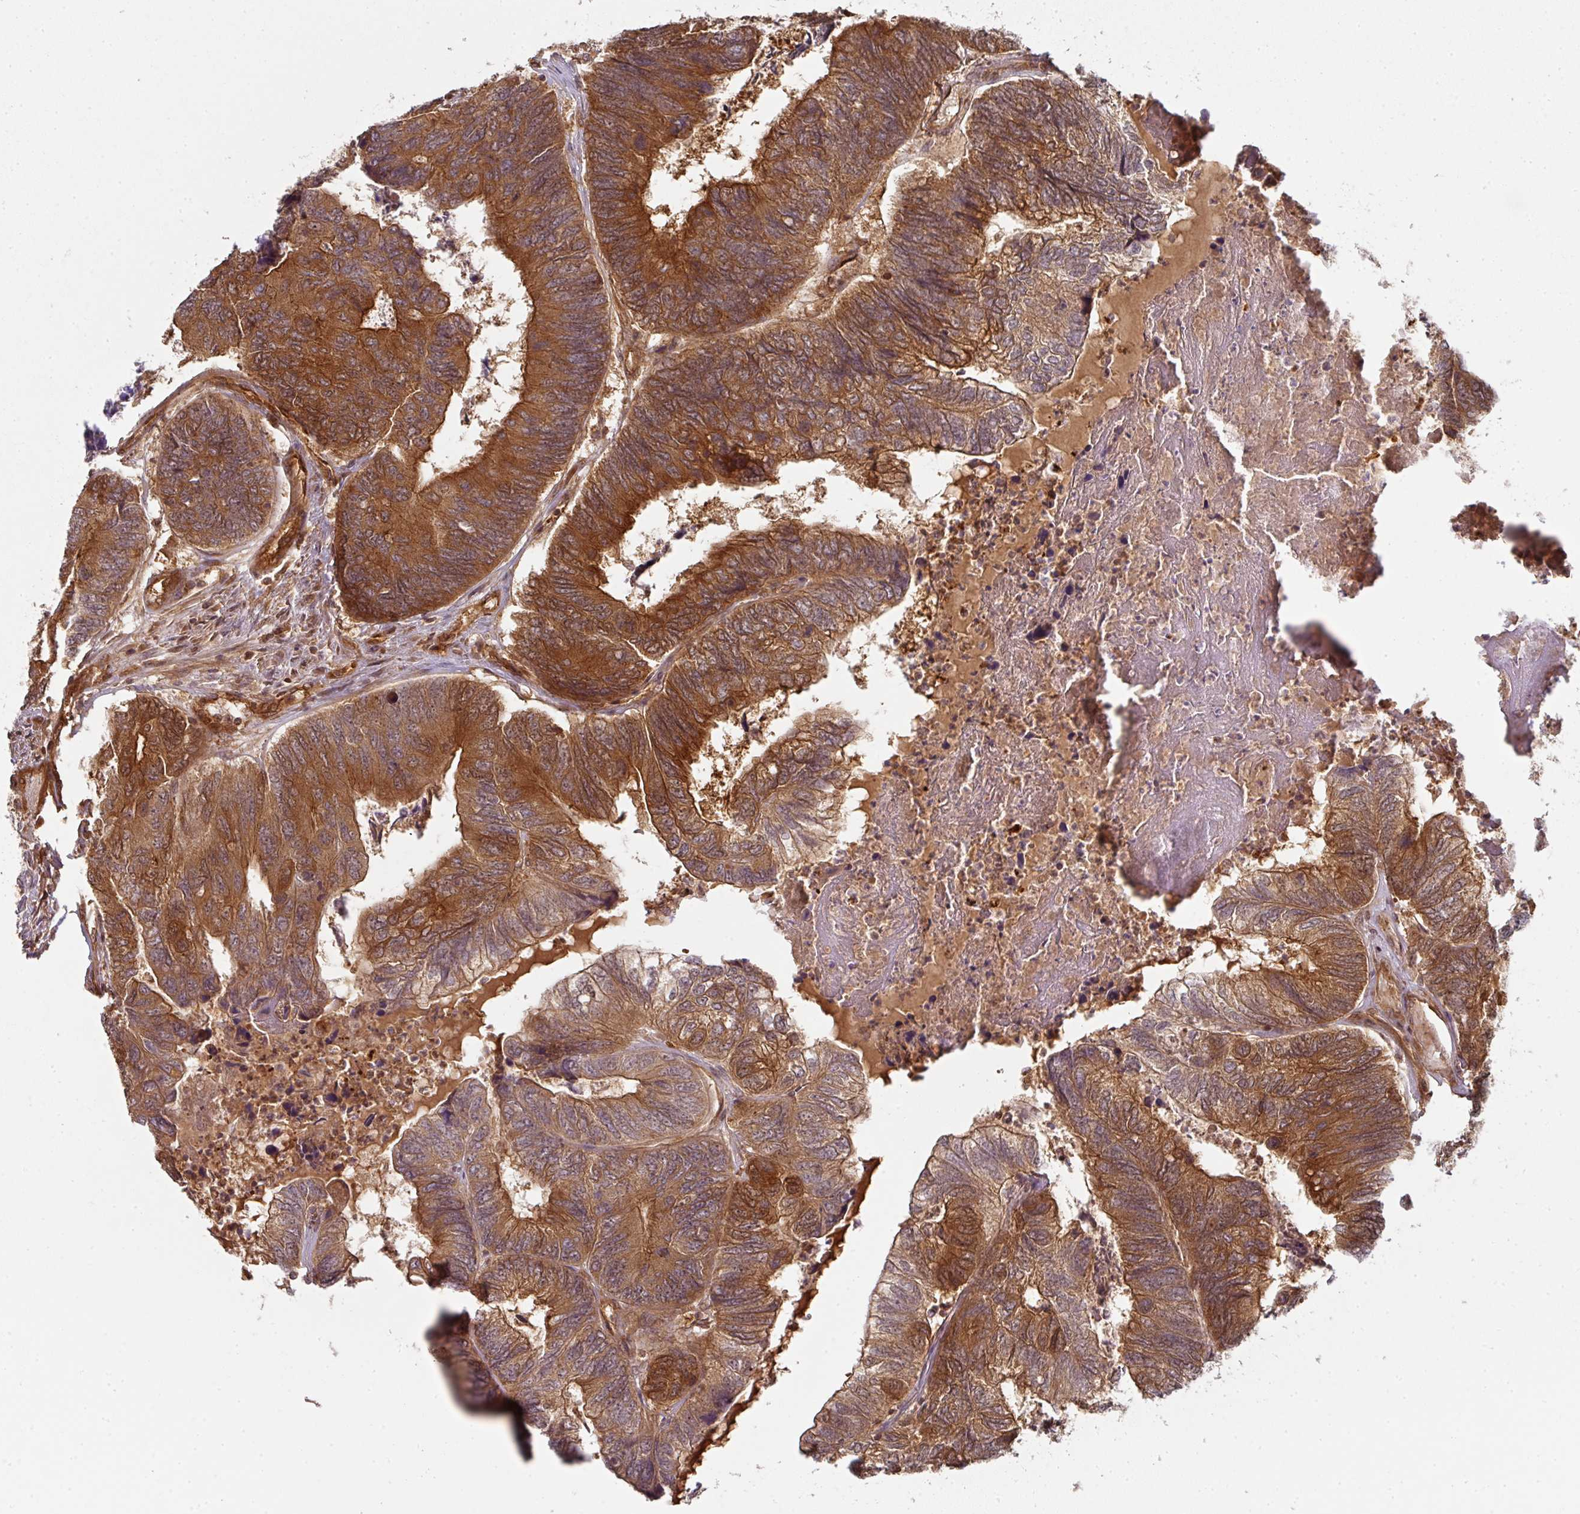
{"staining": {"intensity": "strong", "quantity": ">75%", "location": "cytoplasmic/membranous"}, "tissue": "colorectal cancer", "cell_type": "Tumor cells", "image_type": "cancer", "snomed": [{"axis": "morphology", "description": "Adenocarcinoma, NOS"}, {"axis": "topography", "description": "Colon"}], "caption": "Immunohistochemical staining of colorectal cancer (adenocarcinoma) reveals high levels of strong cytoplasmic/membranous positivity in about >75% of tumor cells. Immunohistochemistry (ihc) stains the protein of interest in brown and the nuclei are stained blue.", "gene": "EIF4EBP2", "patient": {"sex": "female", "age": 67}}